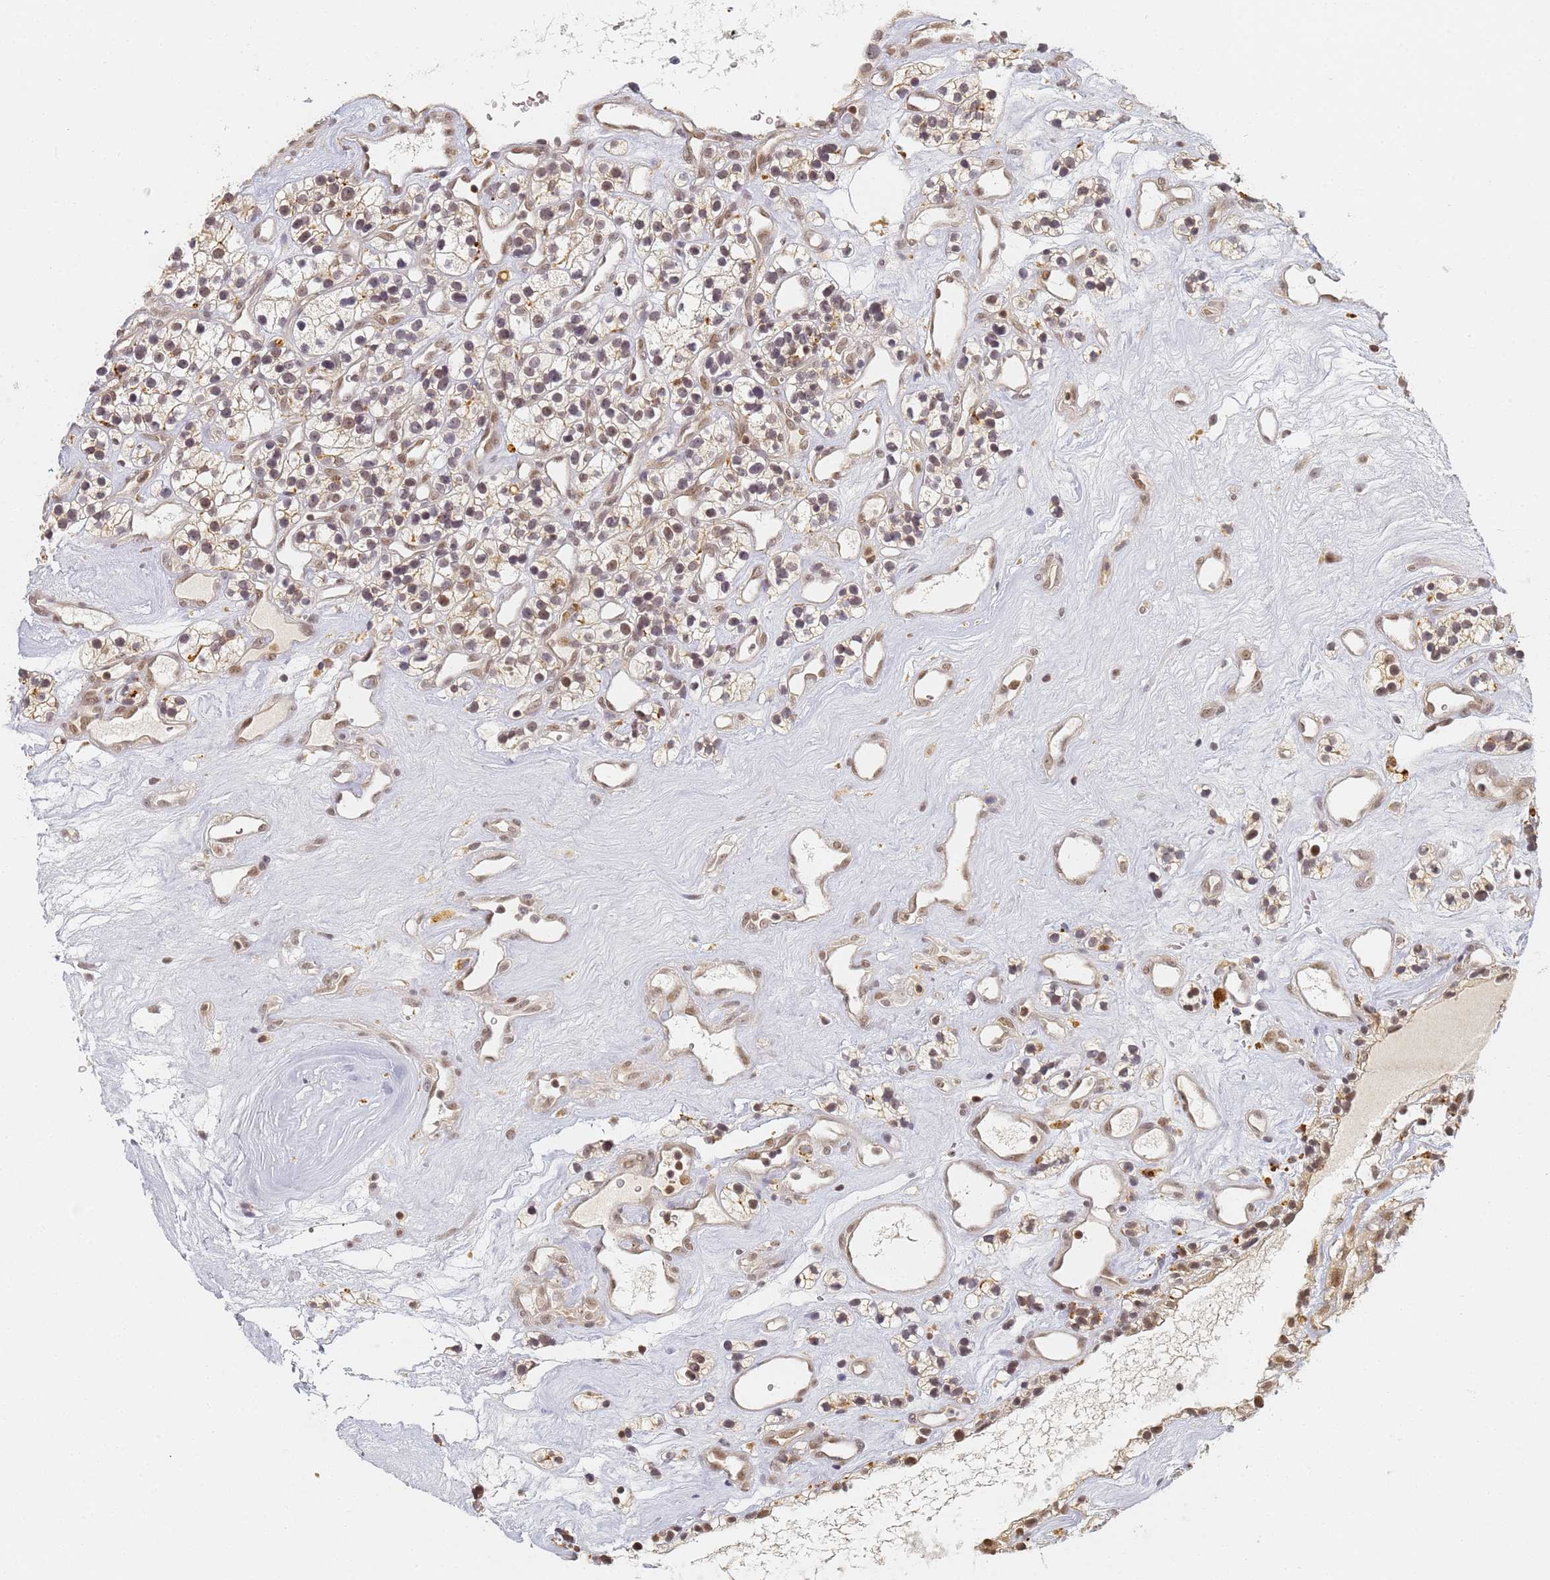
{"staining": {"intensity": "weak", "quantity": "25%-75%", "location": "cytoplasmic/membranous,nuclear"}, "tissue": "renal cancer", "cell_type": "Tumor cells", "image_type": "cancer", "snomed": [{"axis": "morphology", "description": "Adenocarcinoma, NOS"}, {"axis": "topography", "description": "Kidney"}], "caption": "A high-resolution micrograph shows IHC staining of renal cancer, which displays weak cytoplasmic/membranous and nuclear staining in about 25%-75% of tumor cells.", "gene": "HMCES", "patient": {"sex": "female", "age": 57}}